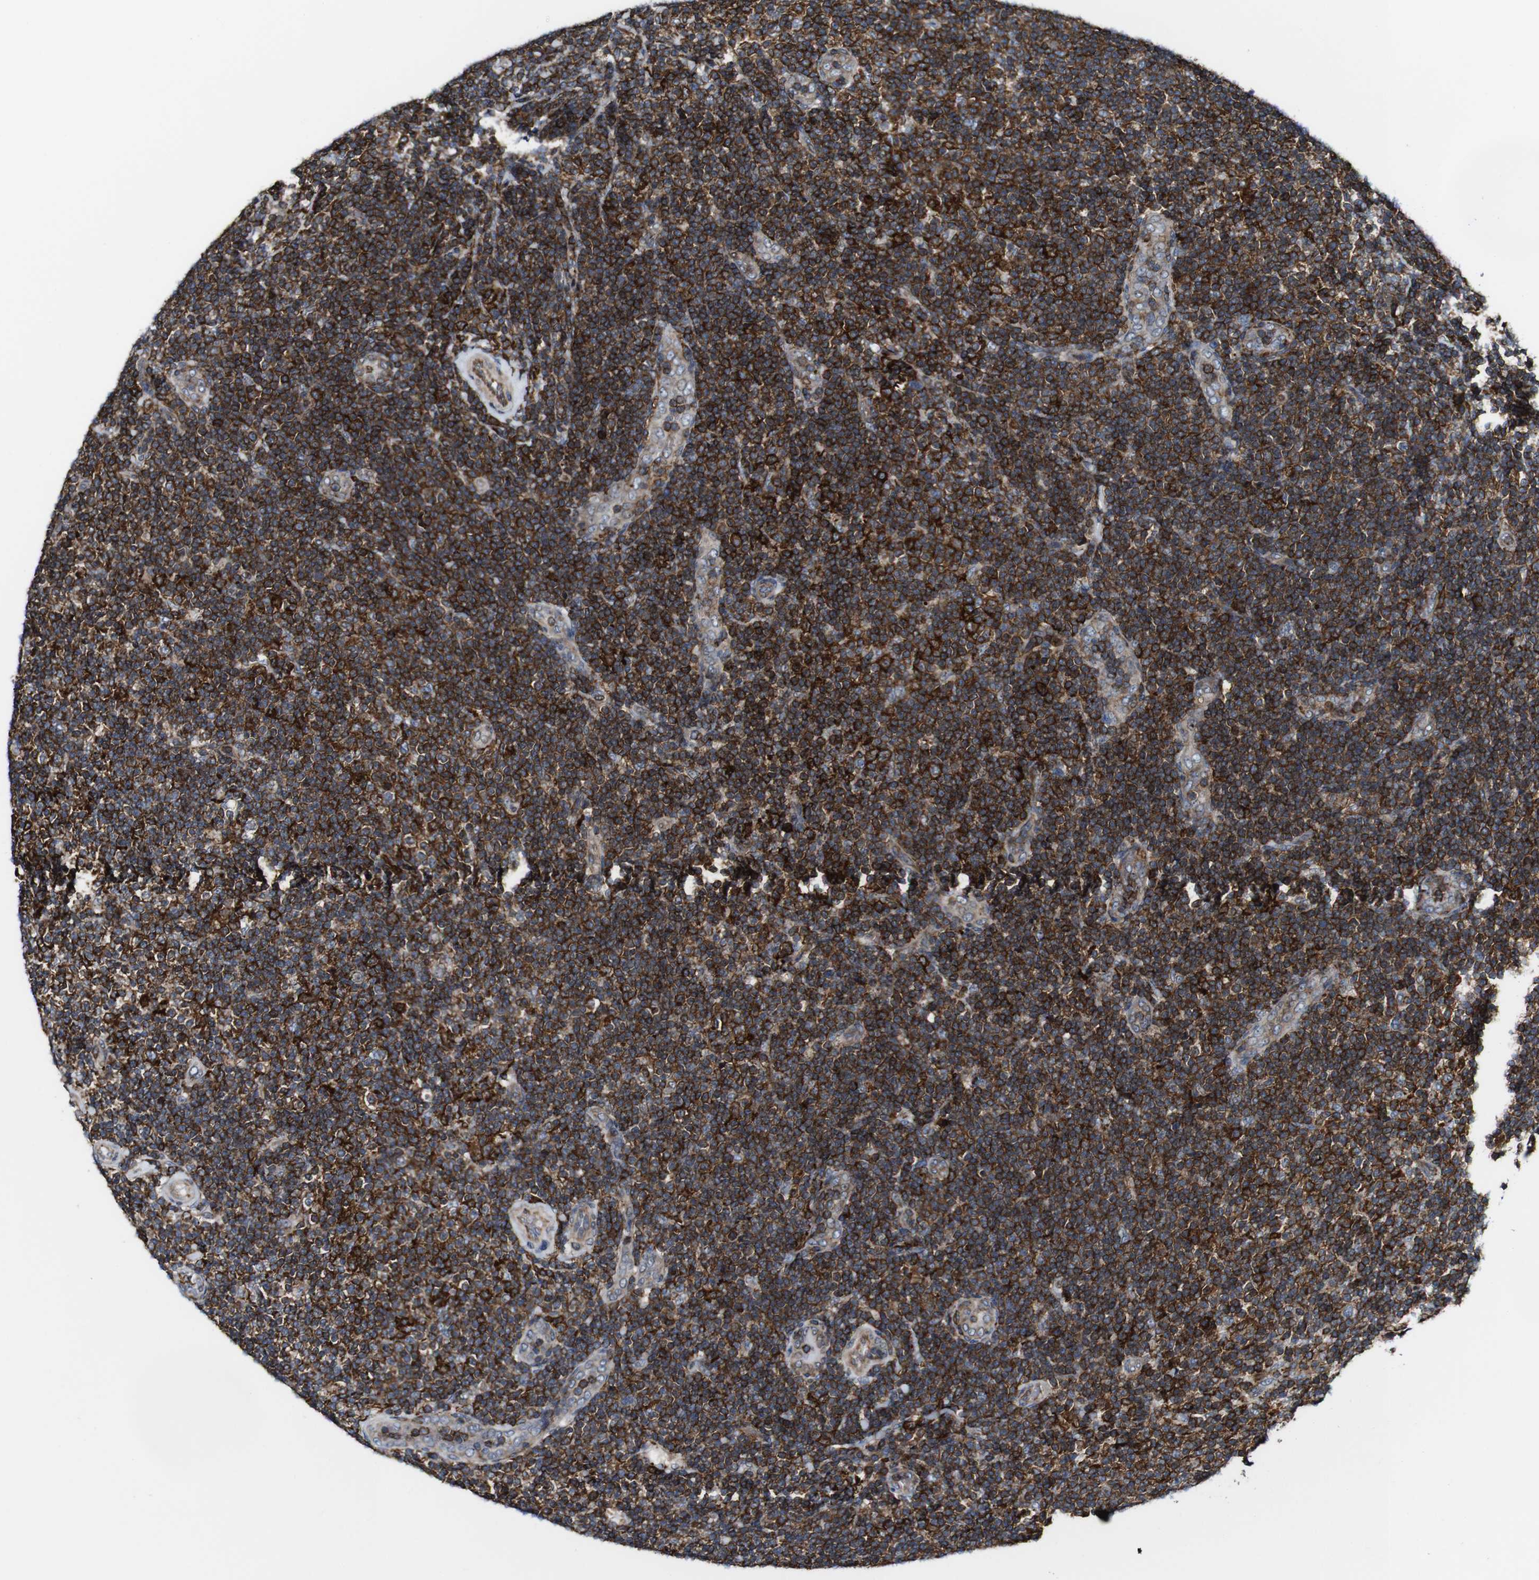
{"staining": {"intensity": "strong", "quantity": ">75%", "location": "cytoplasmic/membranous"}, "tissue": "lymphoma", "cell_type": "Tumor cells", "image_type": "cancer", "snomed": [{"axis": "morphology", "description": "Malignant lymphoma, non-Hodgkin's type, Low grade"}, {"axis": "topography", "description": "Lymph node"}], "caption": "Immunohistochemistry (DAB) staining of lymphoma displays strong cytoplasmic/membranous protein positivity in about >75% of tumor cells.", "gene": "JAK2", "patient": {"sex": "male", "age": 83}}